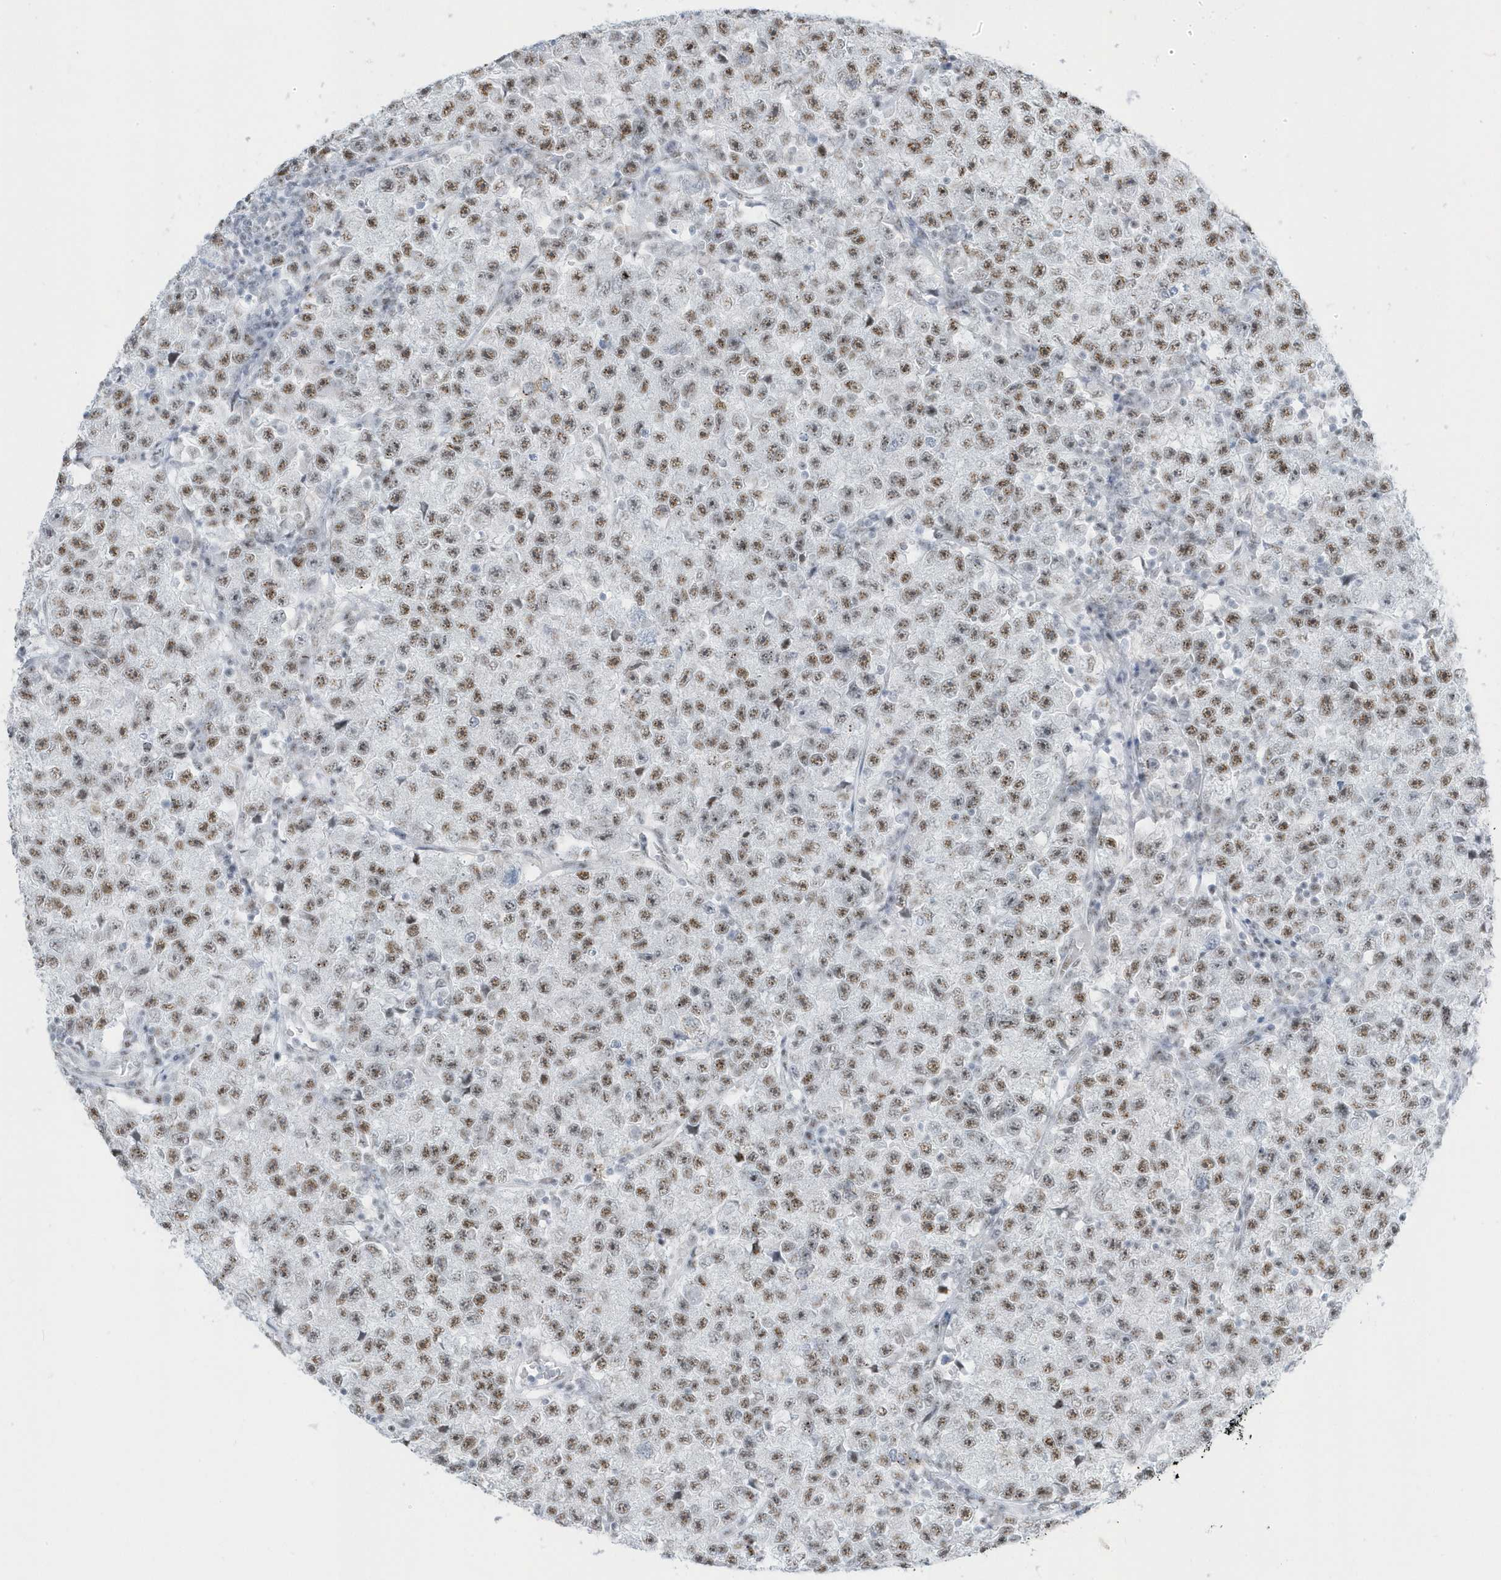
{"staining": {"intensity": "moderate", "quantity": ">75%", "location": "nuclear"}, "tissue": "testis cancer", "cell_type": "Tumor cells", "image_type": "cancer", "snomed": [{"axis": "morphology", "description": "Seminoma, NOS"}, {"axis": "topography", "description": "Testis"}], "caption": "The image shows a brown stain indicating the presence of a protein in the nuclear of tumor cells in testis cancer. (brown staining indicates protein expression, while blue staining denotes nuclei).", "gene": "PLEKHN1", "patient": {"sex": "male", "age": 22}}